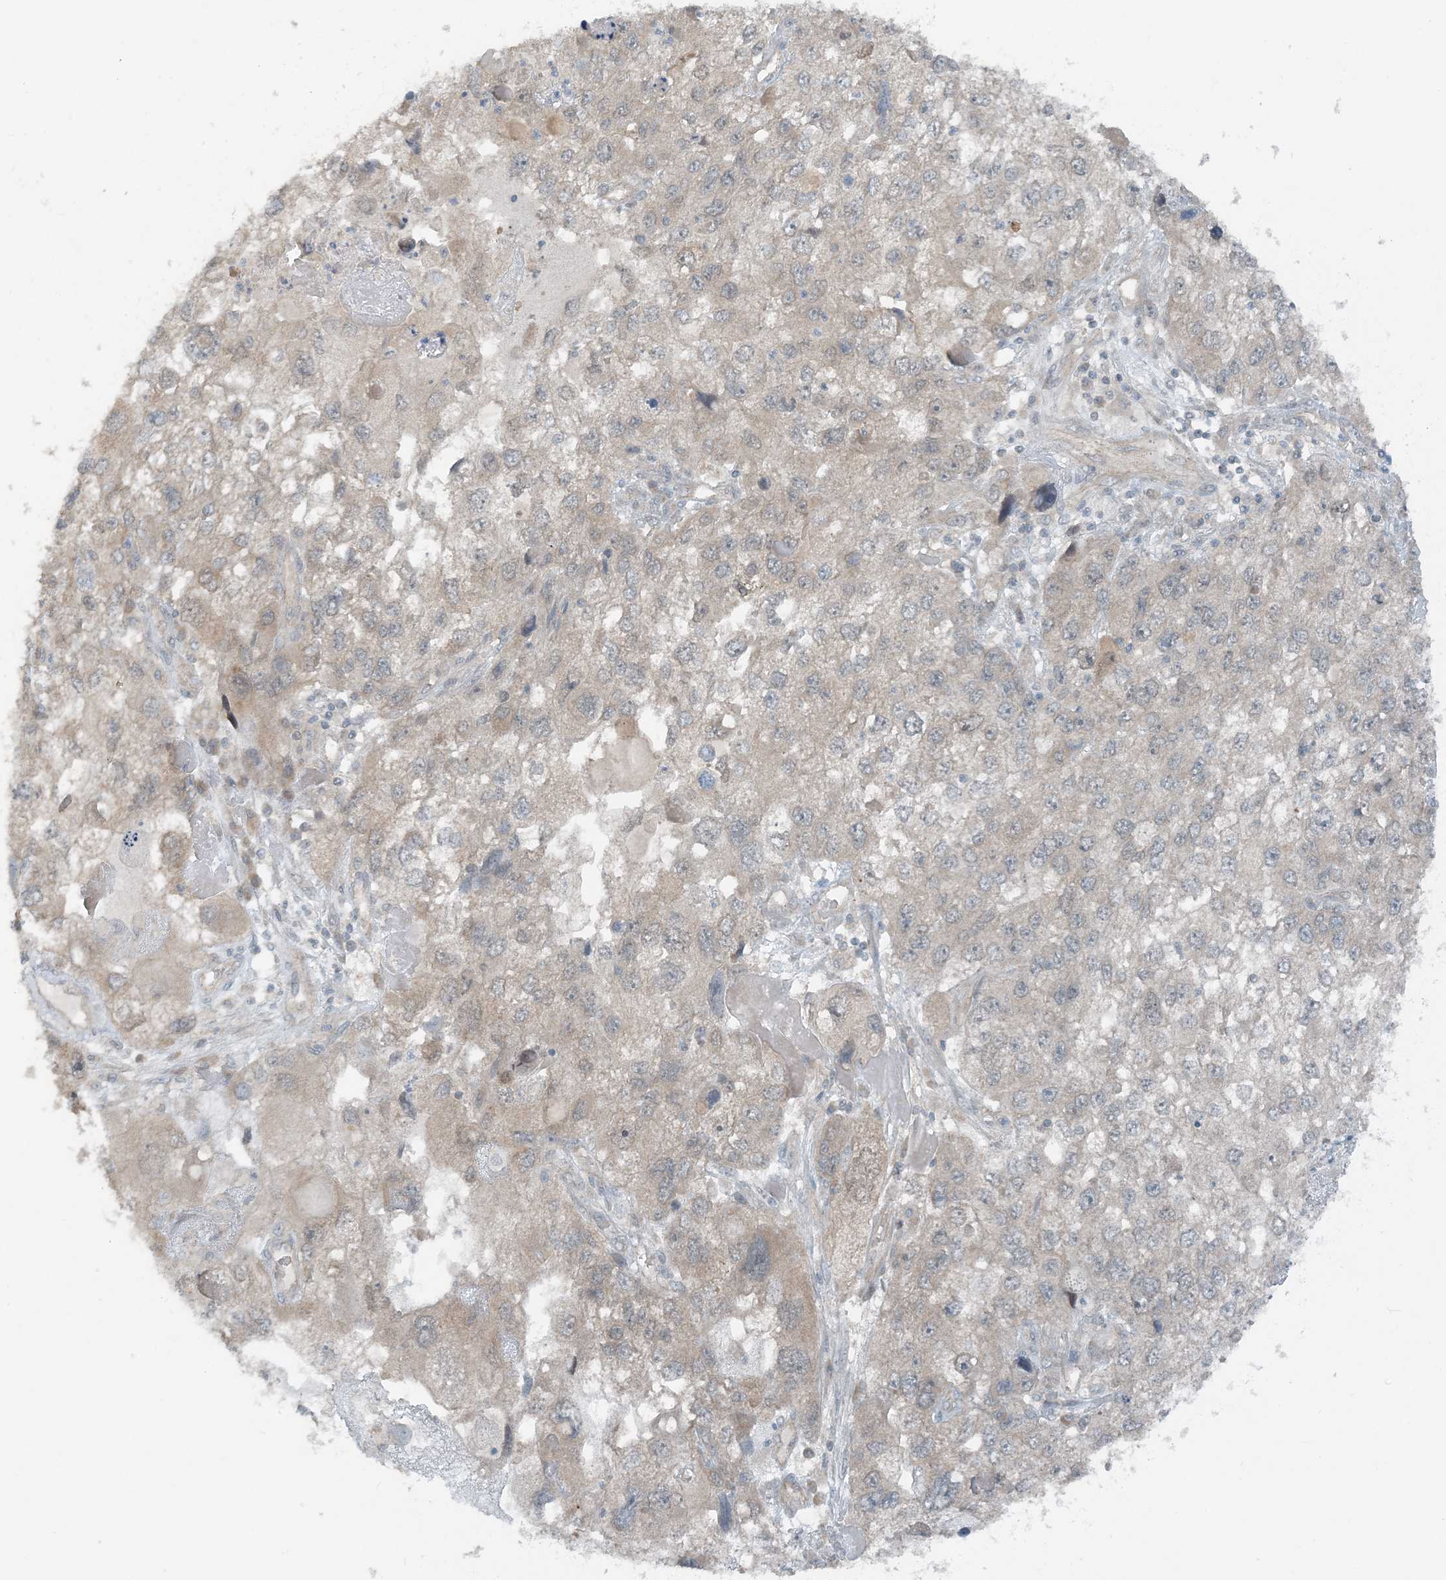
{"staining": {"intensity": "weak", "quantity": "<25%", "location": "cytoplasmic/membranous"}, "tissue": "endometrial cancer", "cell_type": "Tumor cells", "image_type": "cancer", "snomed": [{"axis": "morphology", "description": "Adenocarcinoma, NOS"}, {"axis": "topography", "description": "Endometrium"}], "caption": "Tumor cells show no significant protein positivity in endometrial cancer (adenocarcinoma).", "gene": "MITD1", "patient": {"sex": "female", "age": 49}}